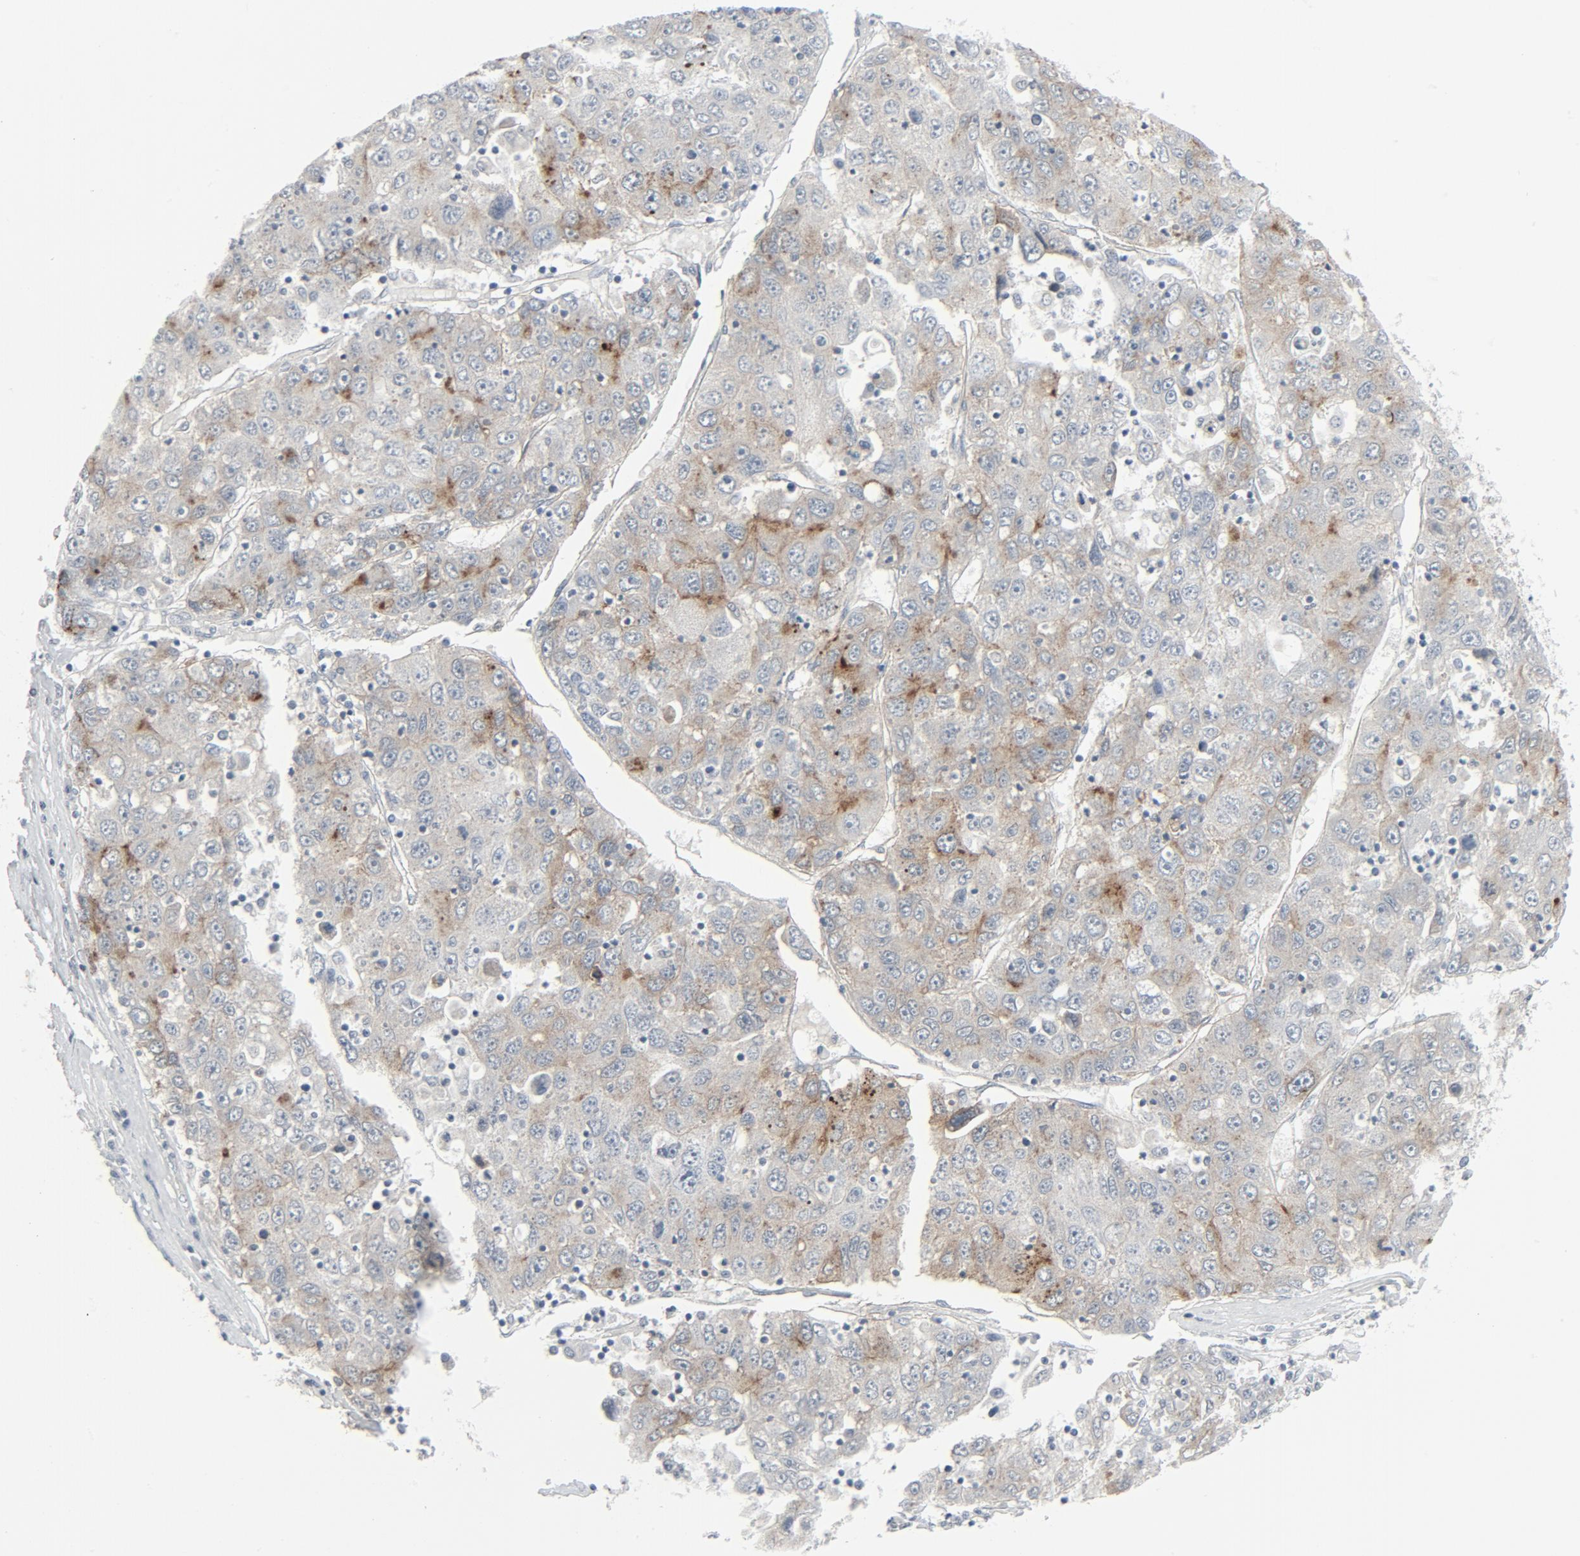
{"staining": {"intensity": "moderate", "quantity": "25%-75%", "location": "cytoplasmic/membranous"}, "tissue": "liver cancer", "cell_type": "Tumor cells", "image_type": "cancer", "snomed": [{"axis": "morphology", "description": "Carcinoma, Hepatocellular, NOS"}, {"axis": "topography", "description": "Liver"}], "caption": "About 25%-75% of tumor cells in liver cancer show moderate cytoplasmic/membranous protein staining as visualized by brown immunohistochemical staining.", "gene": "FGFR3", "patient": {"sex": "male", "age": 49}}